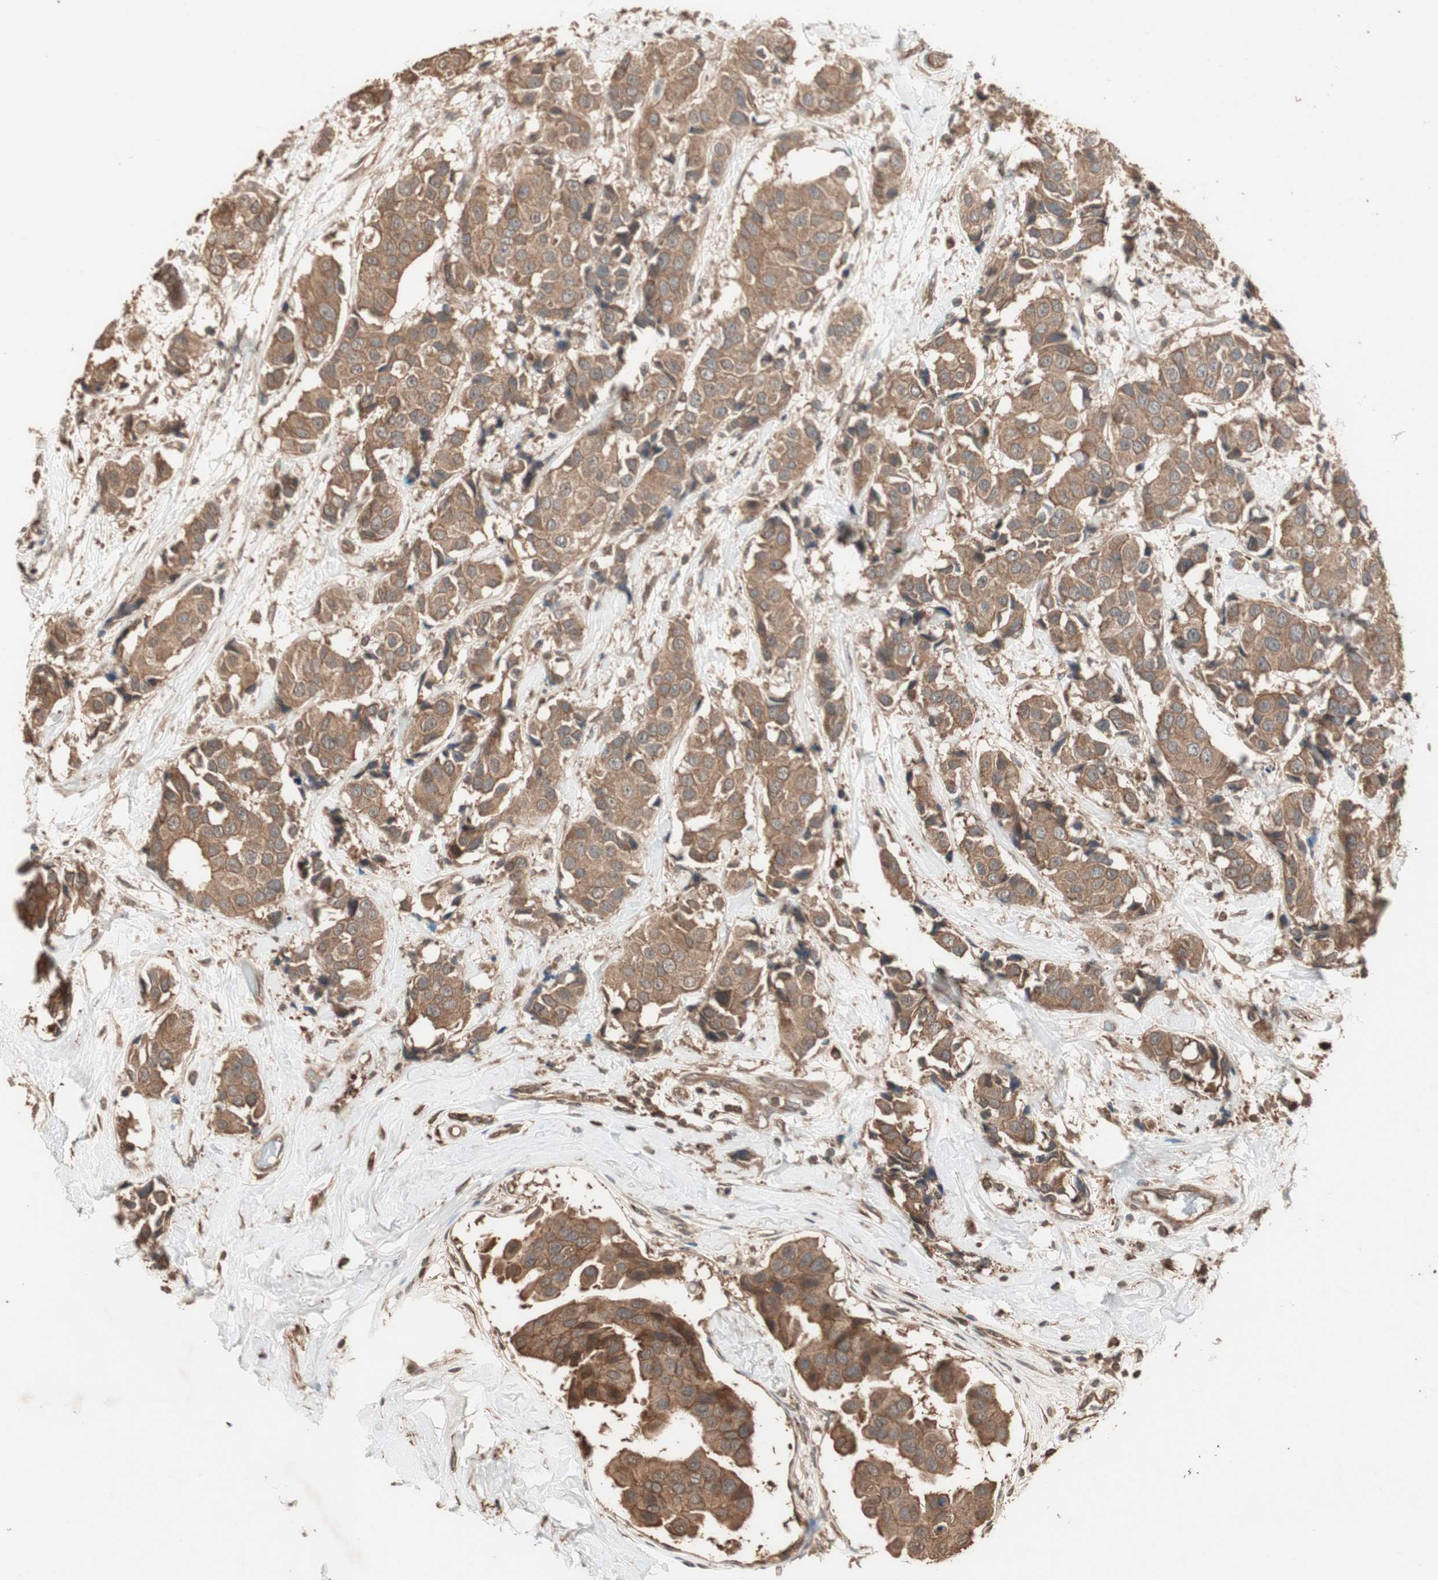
{"staining": {"intensity": "moderate", "quantity": ">75%", "location": "cytoplasmic/membranous"}, "tissue": "breast cancer", "cell_type": "Tumor cells", "image_type": "cancer", "snomed": [{"axis": "morphology", "description": "Normal tissue, NOS"}, {"axis": "morphology", "description": "Duct carcinoma"}, {"axis": "topography", "description": "Breast"}], "caption": "Tumor cells show medium levels of moderate cytoplasmic/membranous expression in about >75% of cells in human breast cancer. The staining was performed using DAB to visualize the protein expression in brown, while the nuclei were stained in blue with hematoxylin (Magnification: 20x).", "gene": "USP20", "patient": {"sex": "female", "age": 39}}